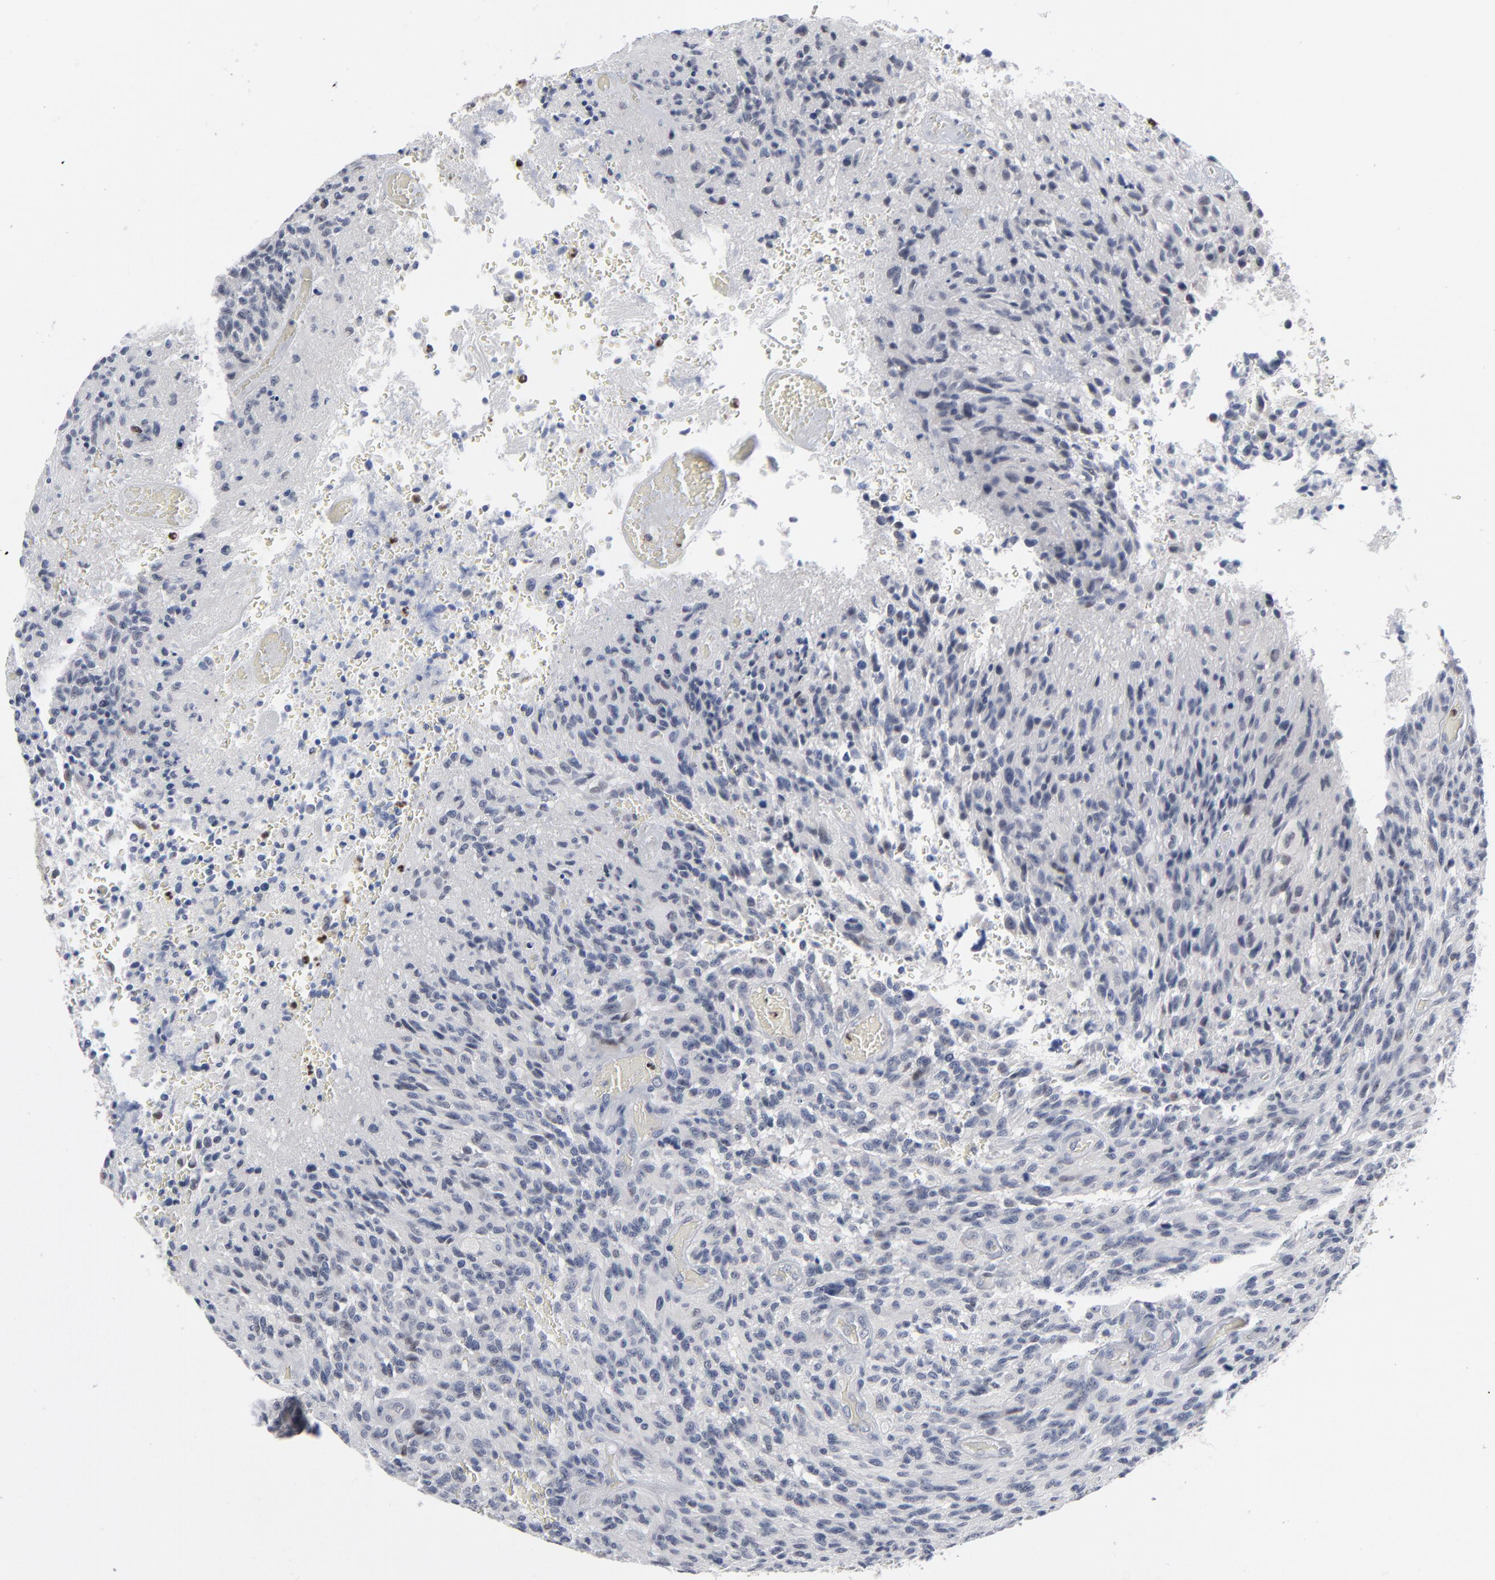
{"staining": {"intensity": "negative", "quantity": "none", "location": "none"}, "tissue": "glioma", "cell_type": "Tumor cells", "image_type": "cancer", "snomed": [{"axis": "morphology", "description": "Normal tissue, NOS"}, {"axis": "morphology", "description": "Glioma, malignant, High grade"}, {"axis": "topography", "description": "Cerebral cortex"}], "caption": "DAB (3,3'-diaminobenzidine) immunohistochemical staining of glioma demonstrates no significant positivity in tumor cells.", "gene": "FOXN2", "patient": {"sex": "male", "age": 56}}